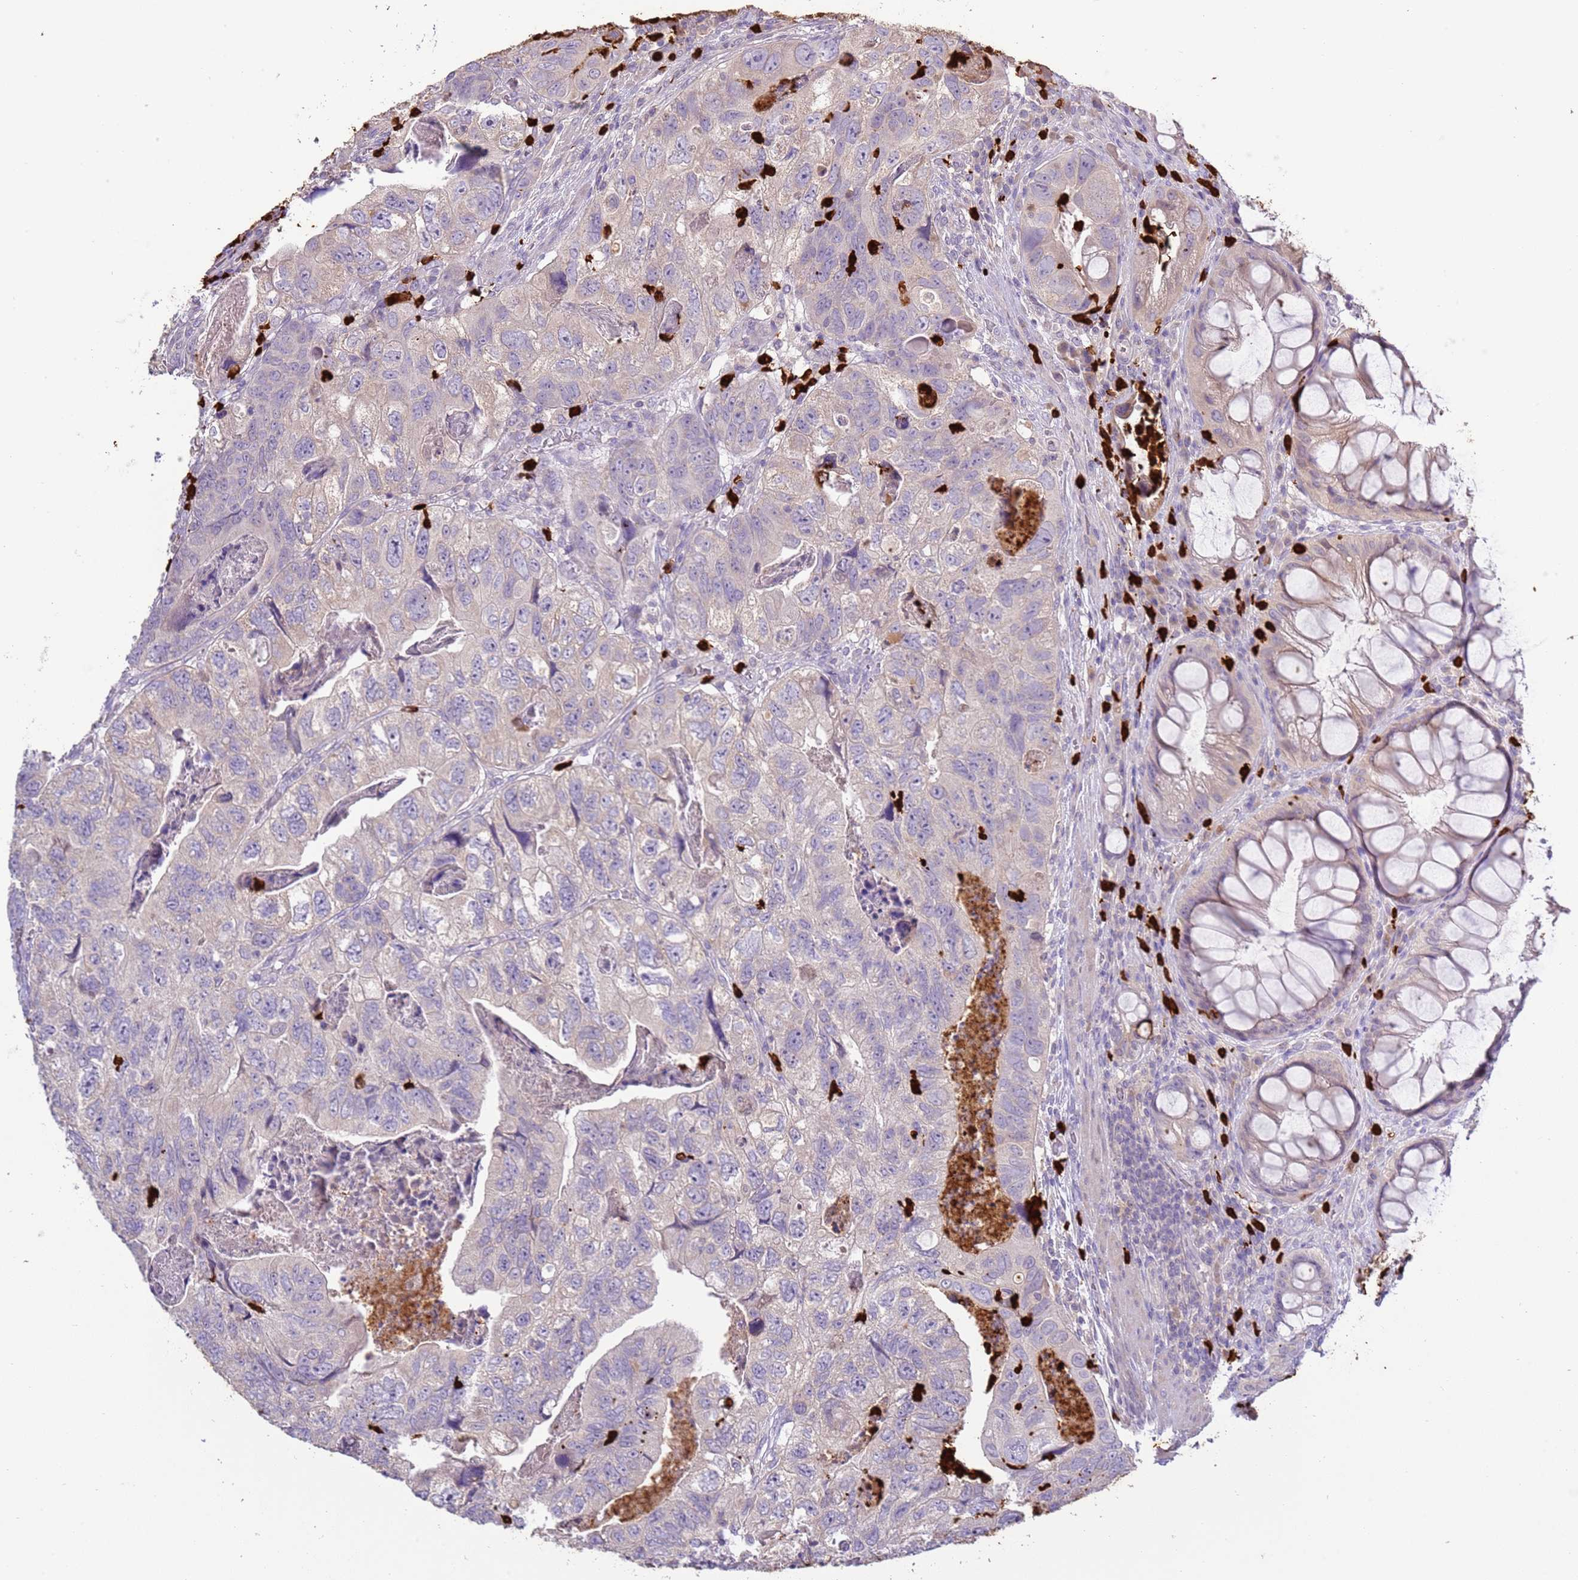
{"staining": {"intensity": "negative", "quantity": "none", "location": "none"}, "tissue": "colorectal cancer", "cell_type": "Tumor cells", "image_type": "cancer", "snomed": [{"axis": "morphology", "description": "Adenocarcinoma, NOS"}, {"axis": "topography", "description": "Rectum"}], "caption": "The histopathology image demonstrates no staining of tumor cells in colorectal cancer.", "gene": "IL2RG", "patient": {"sex": "male", "age": 63}}